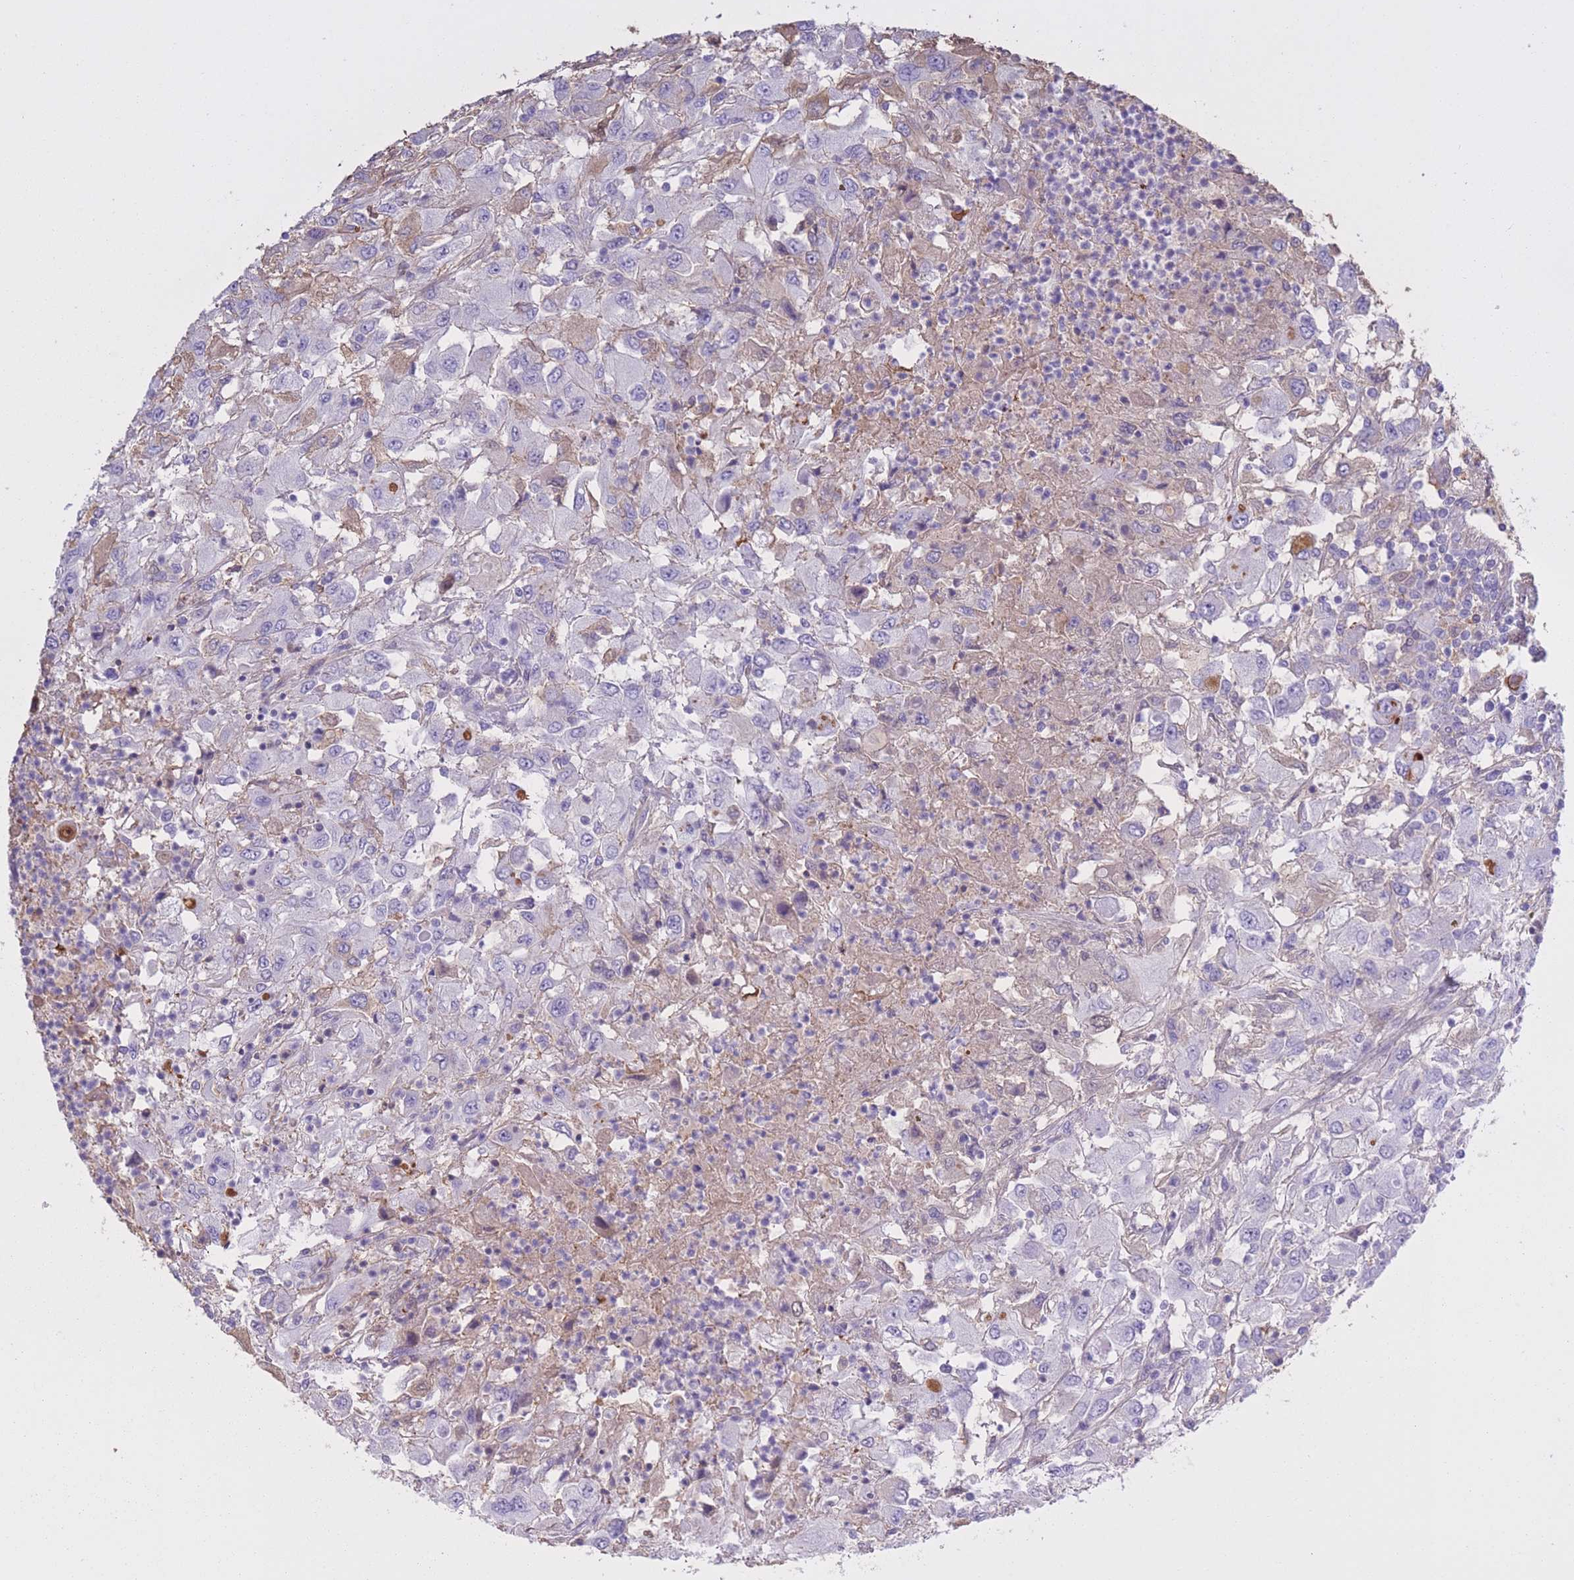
{"staining": {"intensity": "moderate", "quantity": "<25%", "location": "cytoplasmic/membranous"}, "tissue": "renal cancer", "cell_type": "Tumor cells", "image_type": "cancer", "snomed": [{"axis": "morphology", "description": "Adenocarcinoma, NOS"}, {"axis": "topography", "description": "Kidney"}], "caption": "Brown immunohistochemical staining in renal cancer shows moderate cytoplasmic/membranous expression in about <25% of tumor cells.", "gene": "AP3S2", "patient": {"sex": "female", "age": 67}}